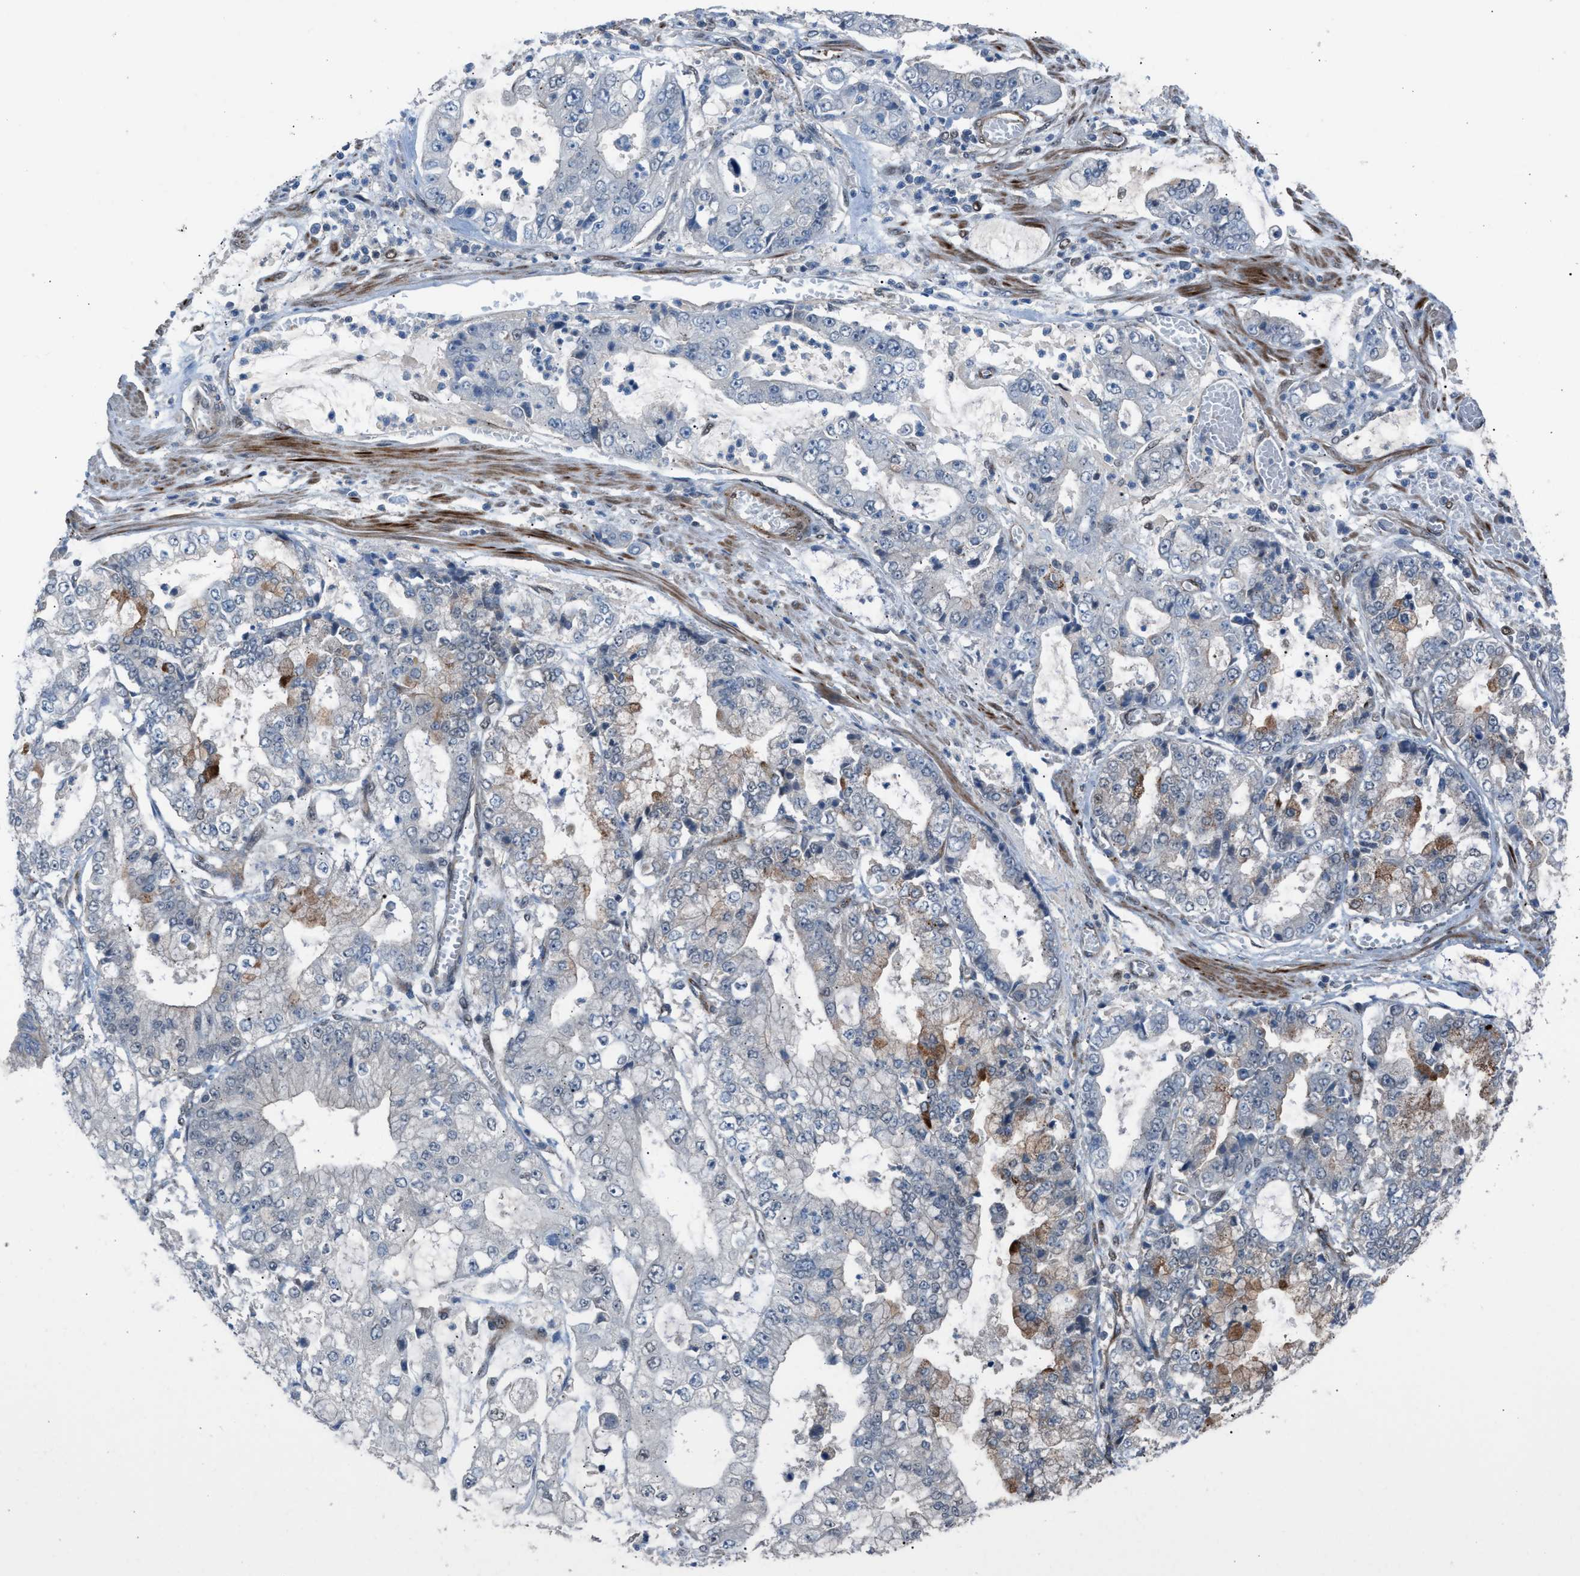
{"staining": {"intensity": "moderate", "quantity": "<25%", "location": "cytoplasmic/membranous"}, "tissue": "stomach cancer", "cell_type": "Tumor cells", "image_type": "cancer", "snomed": [{"axis": "morphology", "description": "Adenocarcinoma, NOS"}, {"axis": "topography", "description": "Stomach"}], "caption": "Immunohistochemical staining of human stomach cancer displays low levels of moderate cytoplasmic/membranous staining in approximately <25% of tumor cells. The protein of interest is stained brown, and the nuclei are stained in blue (DAB (3,3'-diaminobenzidine) IHC with brightfield microscopy, high magnification).", "gene": "CRTC1", "patient": {"sex": "male", "age": 76}}